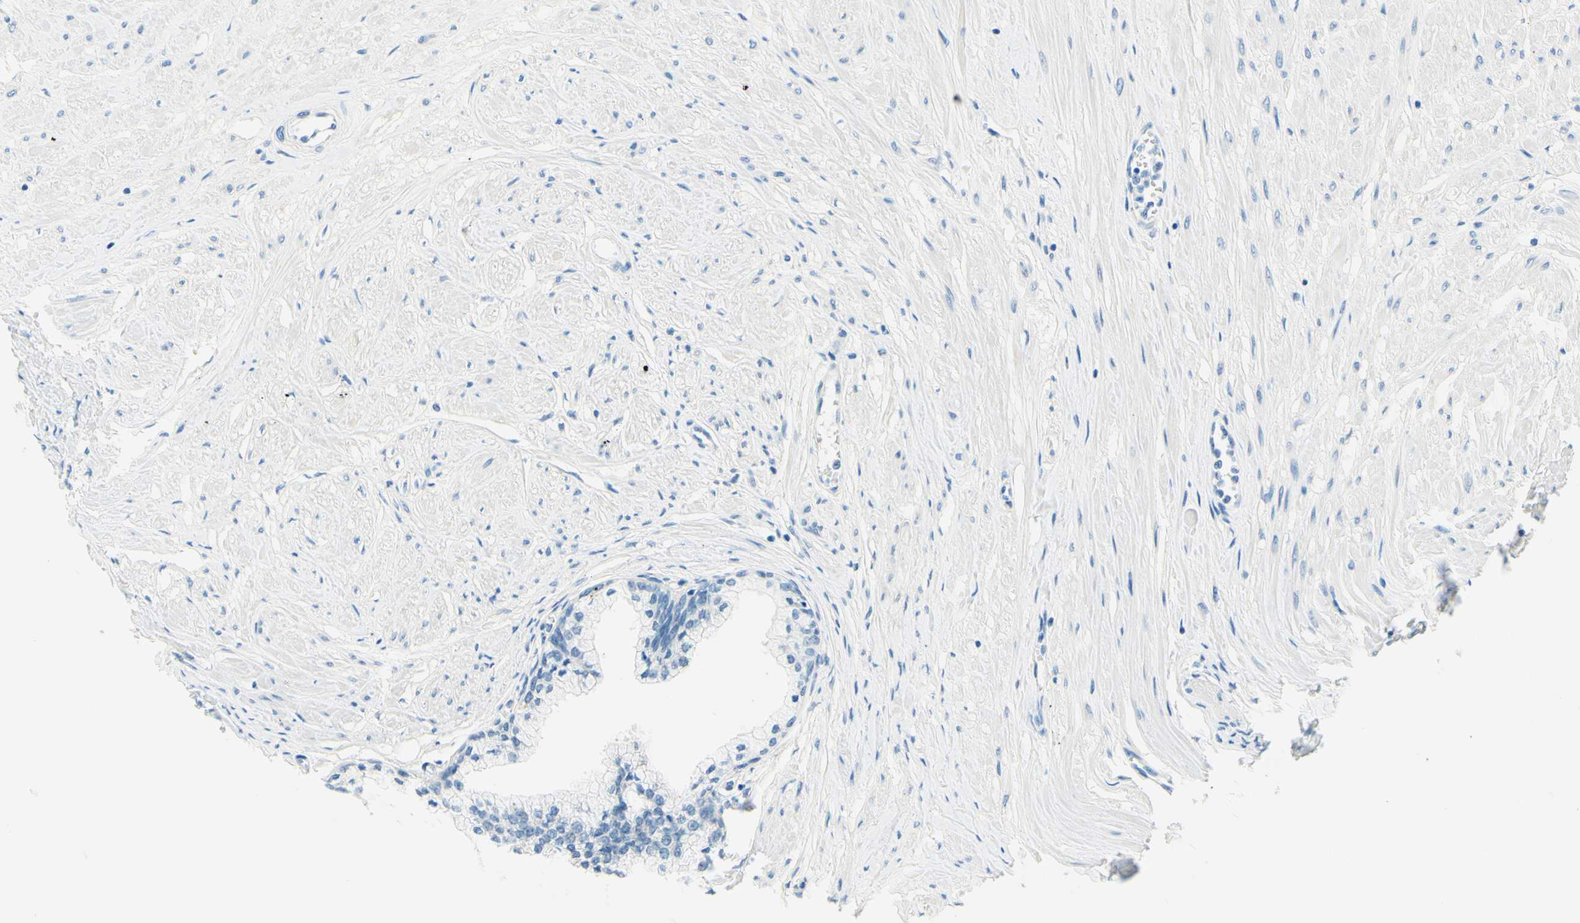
{"staining": {"intensity": "negative", "quantity": "none", "location": "none"}, "tissue": "prostate", "cell_type": "Glandular cells", "image_type": "normal", "snomed": [{"axis": "morphology", "description": "Normal tissue, NOS"}, {"axis": "topography", "description": "Prostate"}, {"axis": "topography", "description": "Seminal veicle"}], "caption": "High magnification brightfield microscopy of benign prostate stained with DAB (brown) and counterstained with hematoxylin (blue): glandular cells show no significant expression.", "gene": "PASD1", "patient": {"sex": "male", "age": 60}}